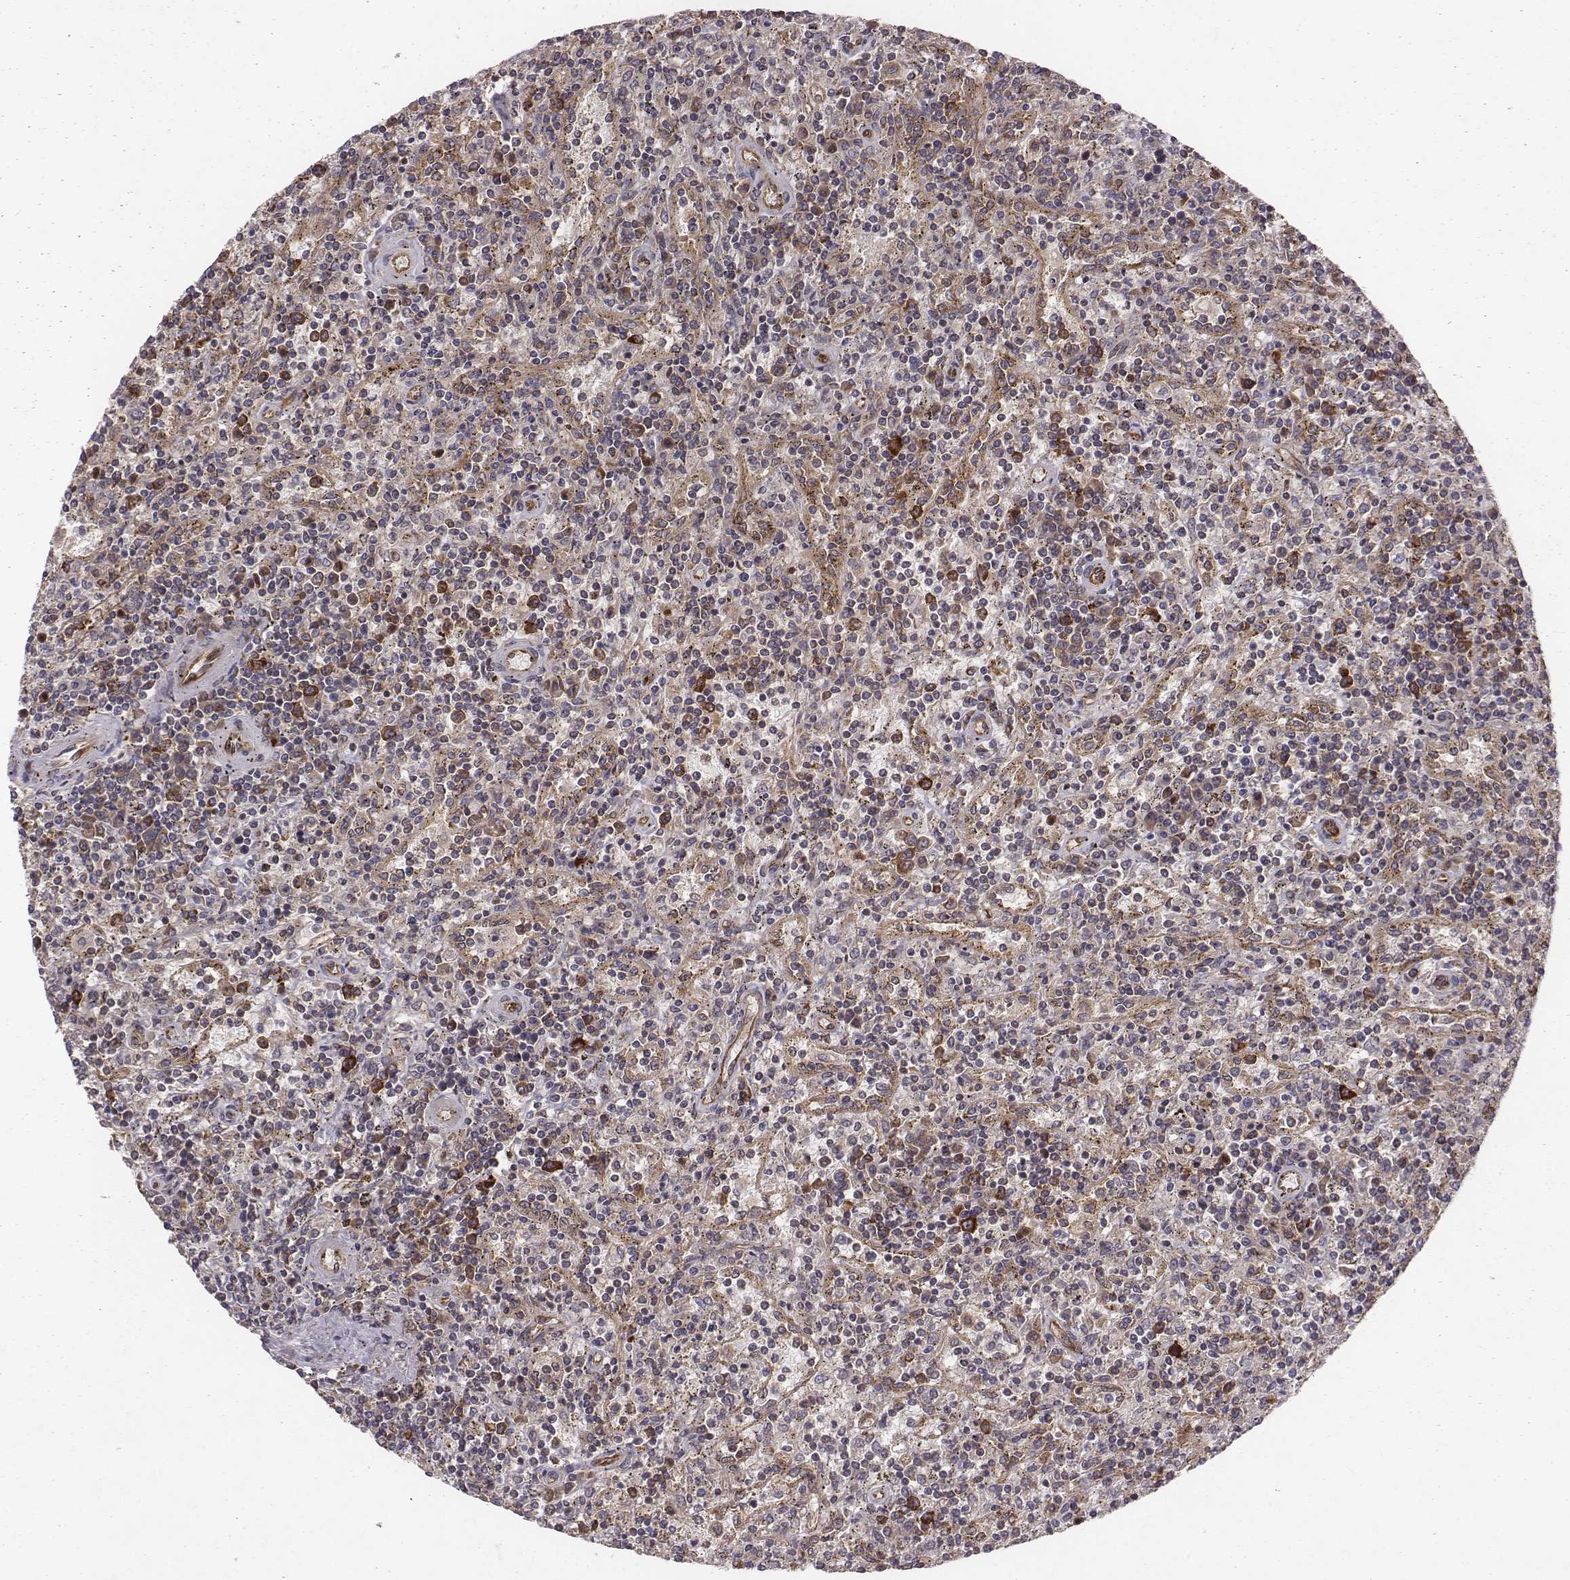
{"staining": {"intensity": "strong", "quantity": ">75%", "location": "cytoplasmic/membranous"}, "tissue": "lymphoma", "cell_type": "Tumor cells", "image_type": "cancer", "snomed": [{"axis": "morphology", "description": "Malignant lymphoma, non-Hodgkin's type, Low grade"}, {"axis": "topography", "description": "Spleen"}], "caption": "Lymphoma stained with immunohistochemistry exhibits strong cytoplasmic/membranous positivity in about >75% of tumor cells. (brown staining indicates protein expression, while blue staining denotes nuclei).", "gene": "TXLNA", "patient": {"sex": "male", "age": 62}}